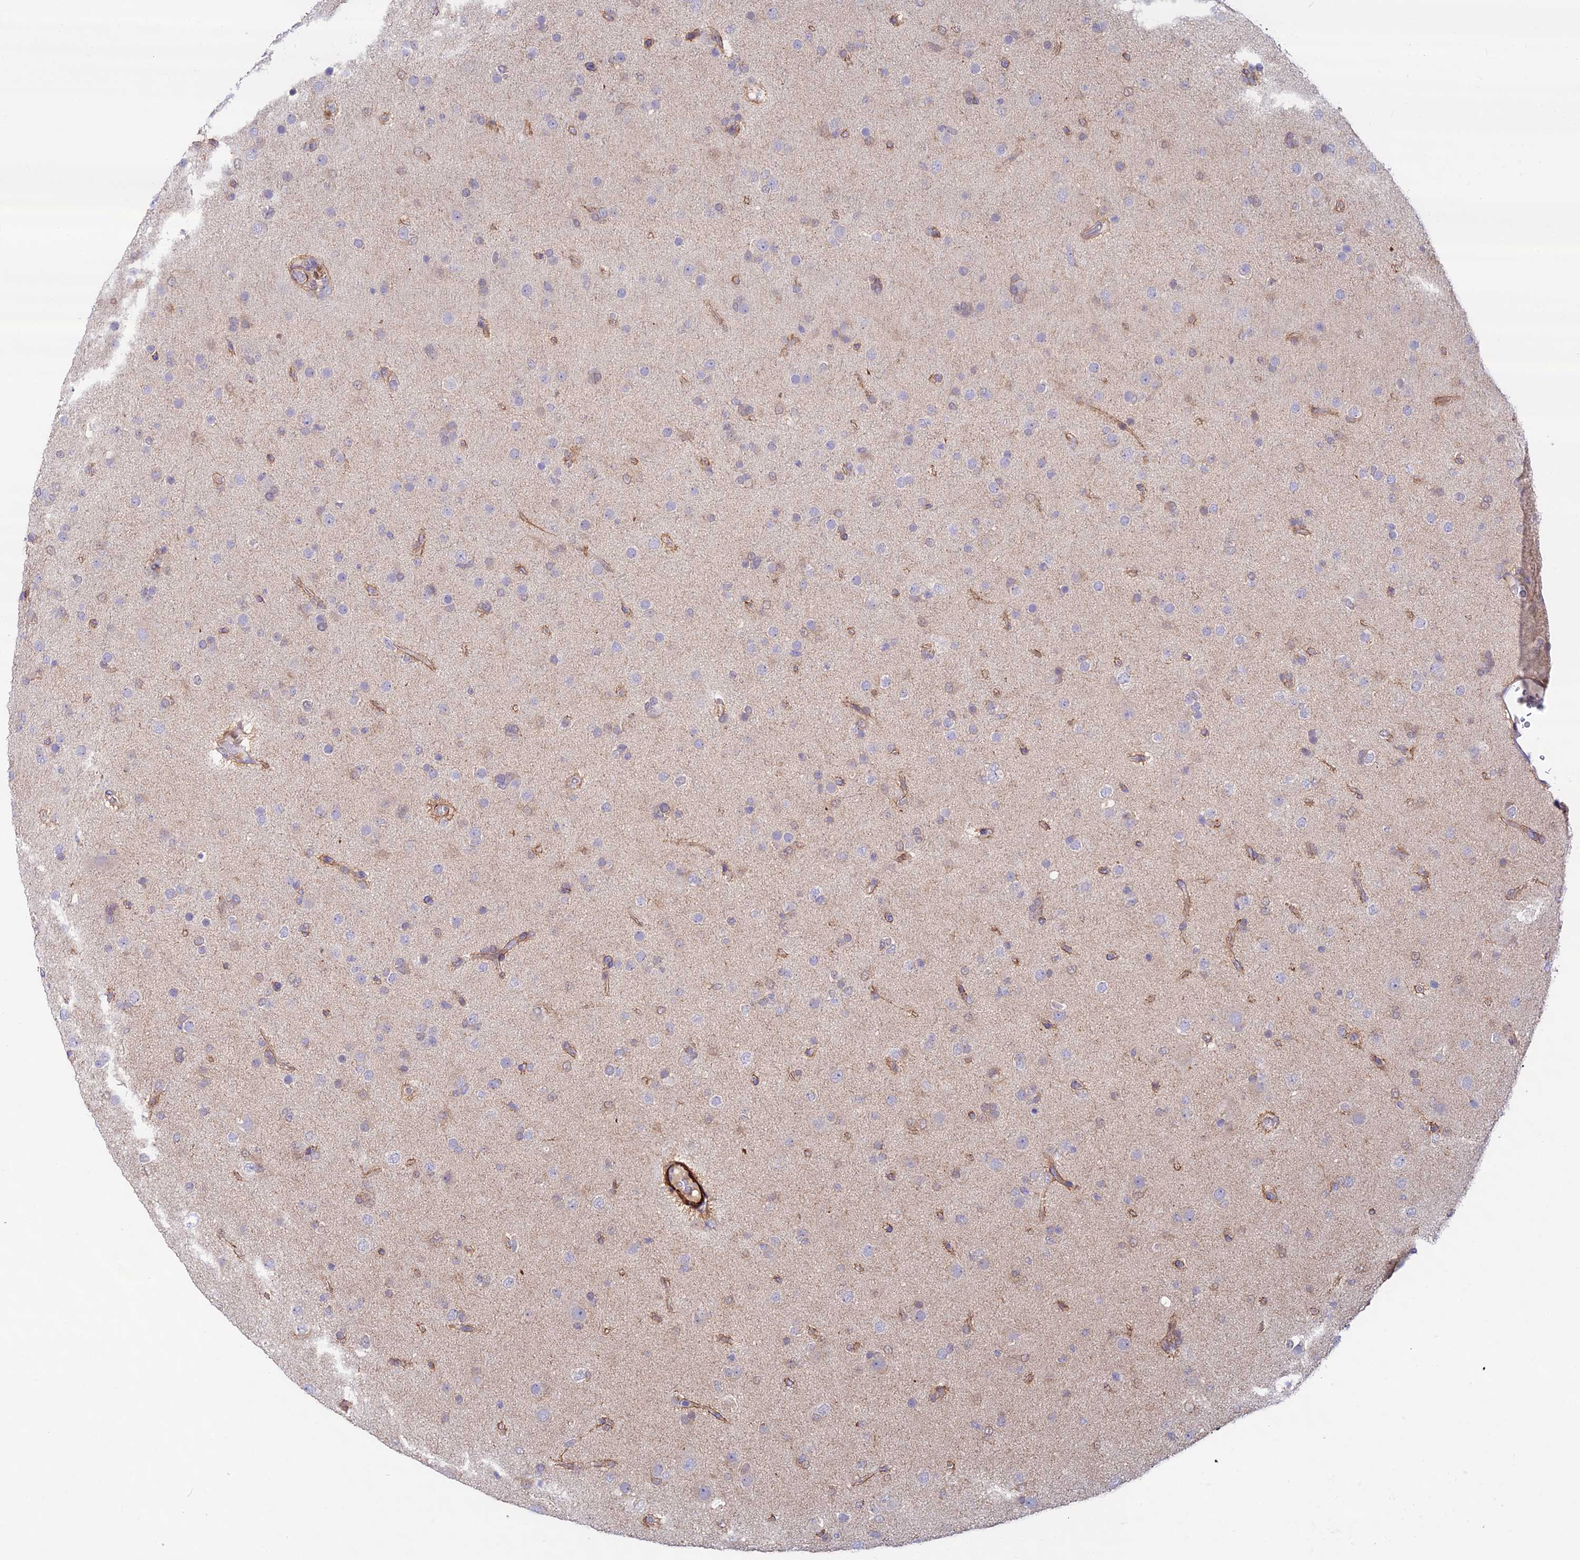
{"staining": {"intensity": "negative", "quantity": "none", "location": "none"}, "tissue": "glioma", "cell_type": "Tumor cells", "image_type": "cancer", "snomed": [{"axis": "morphology", "description": "Glioma, malignant, Low grade"}, {"axis": "topography", "description": "Brain"}], "caption": "Glioma was stained to show a protein in brown. There is no significant positivity in tumor cells.", "gene": "ANKRD50", "patient": {"sex": "male", "age": 65}}